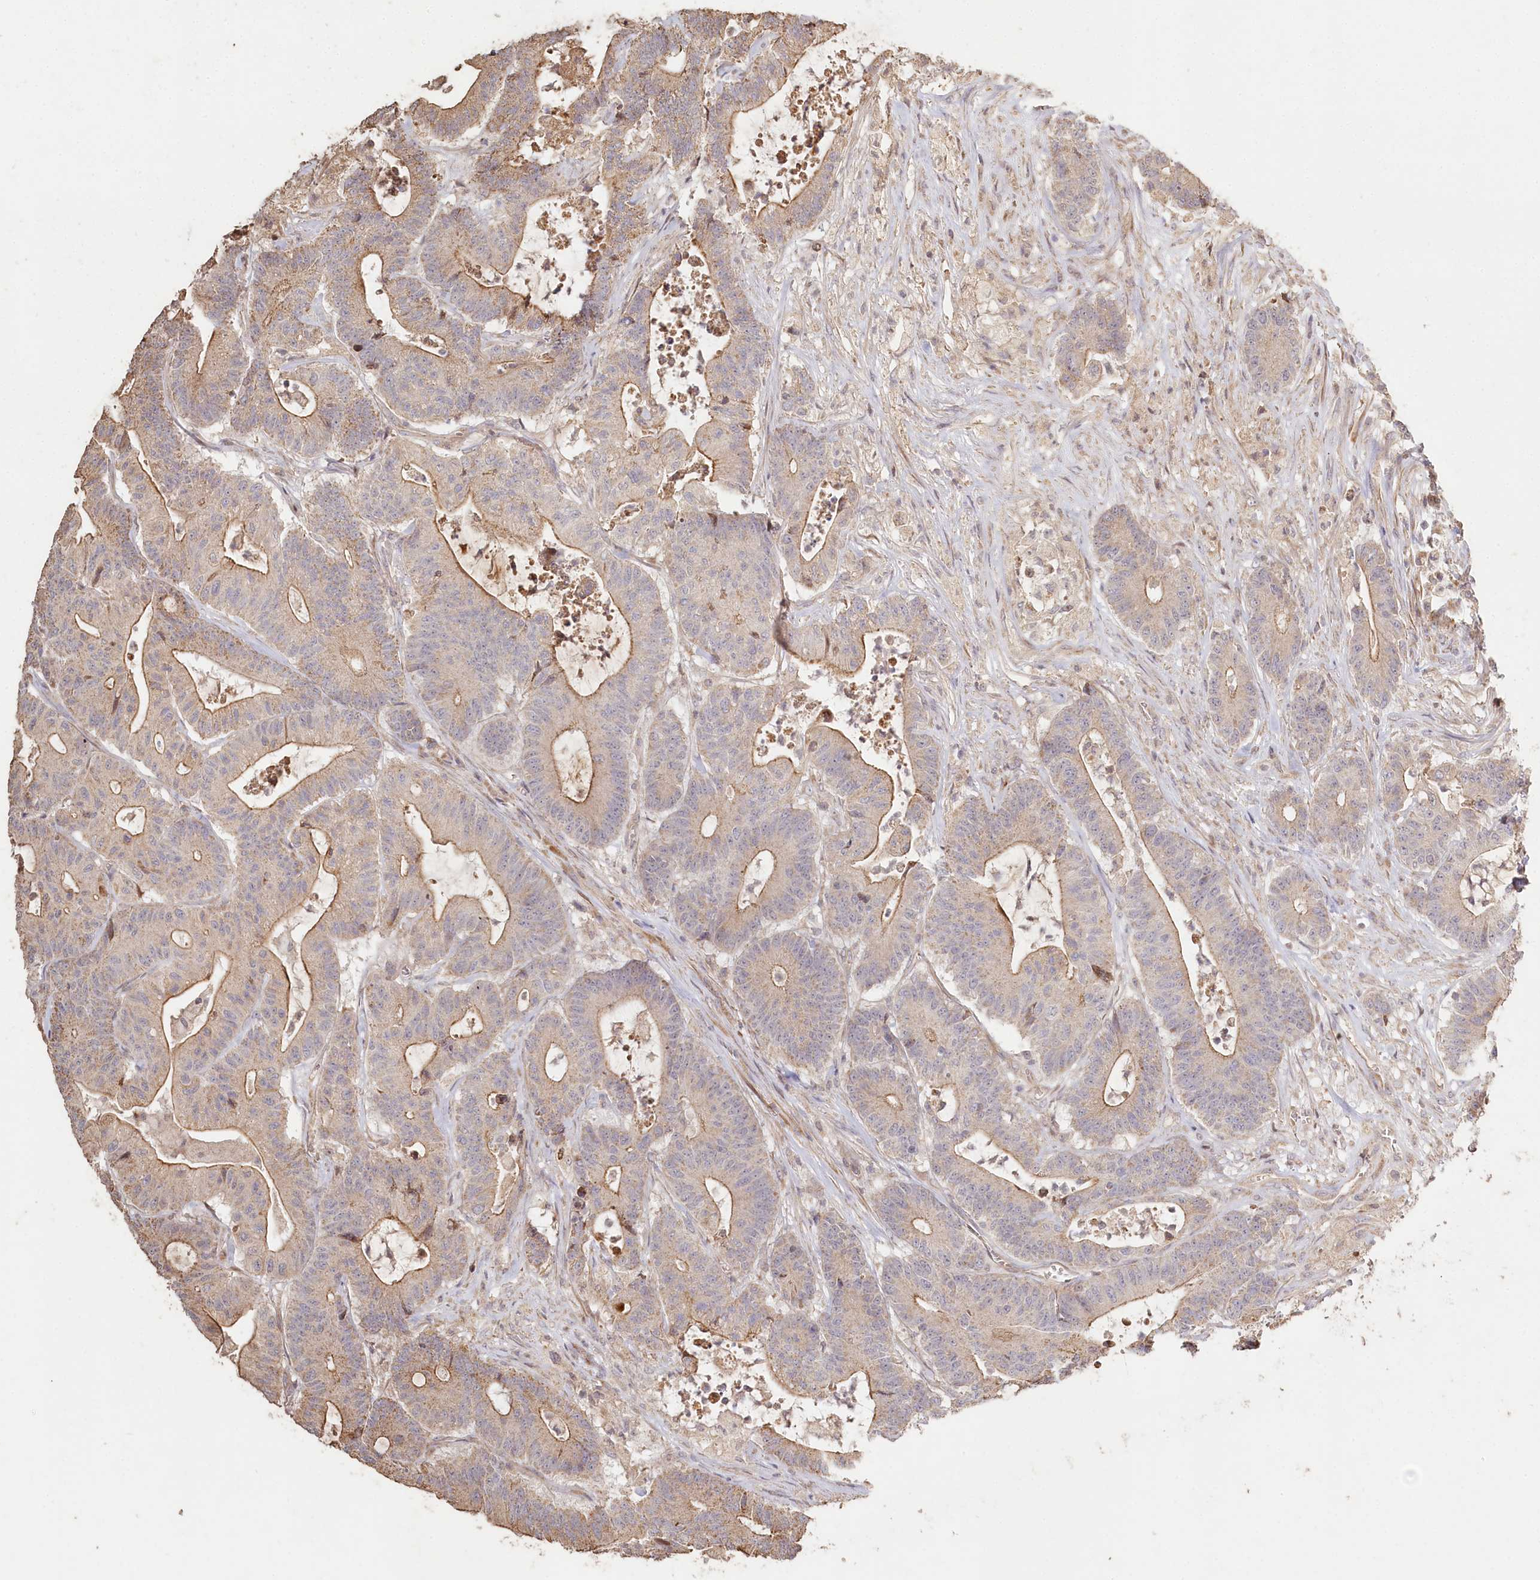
{"staining": {"intensity": "moderate", "quantity": "25%-75%", "location": "cytoplasmic/membranous"}, "tissue": "colorectal cancer", "cell_type": "Tumor cells", "image_type": "cancer", "snomed": [{"axis": "morphology", "description": "Adenocarcinoma, NOS"}, {"axis": "topography", "description": "Colon"}], "caption": "IHC of human colorectal cancer demonstrates medium levels of moderate cytoplasmic/membranous staining in approximately 25%-75% of tumor cells.", "gene": "HAL", "patient": {"sex": "female", "age": 84}}